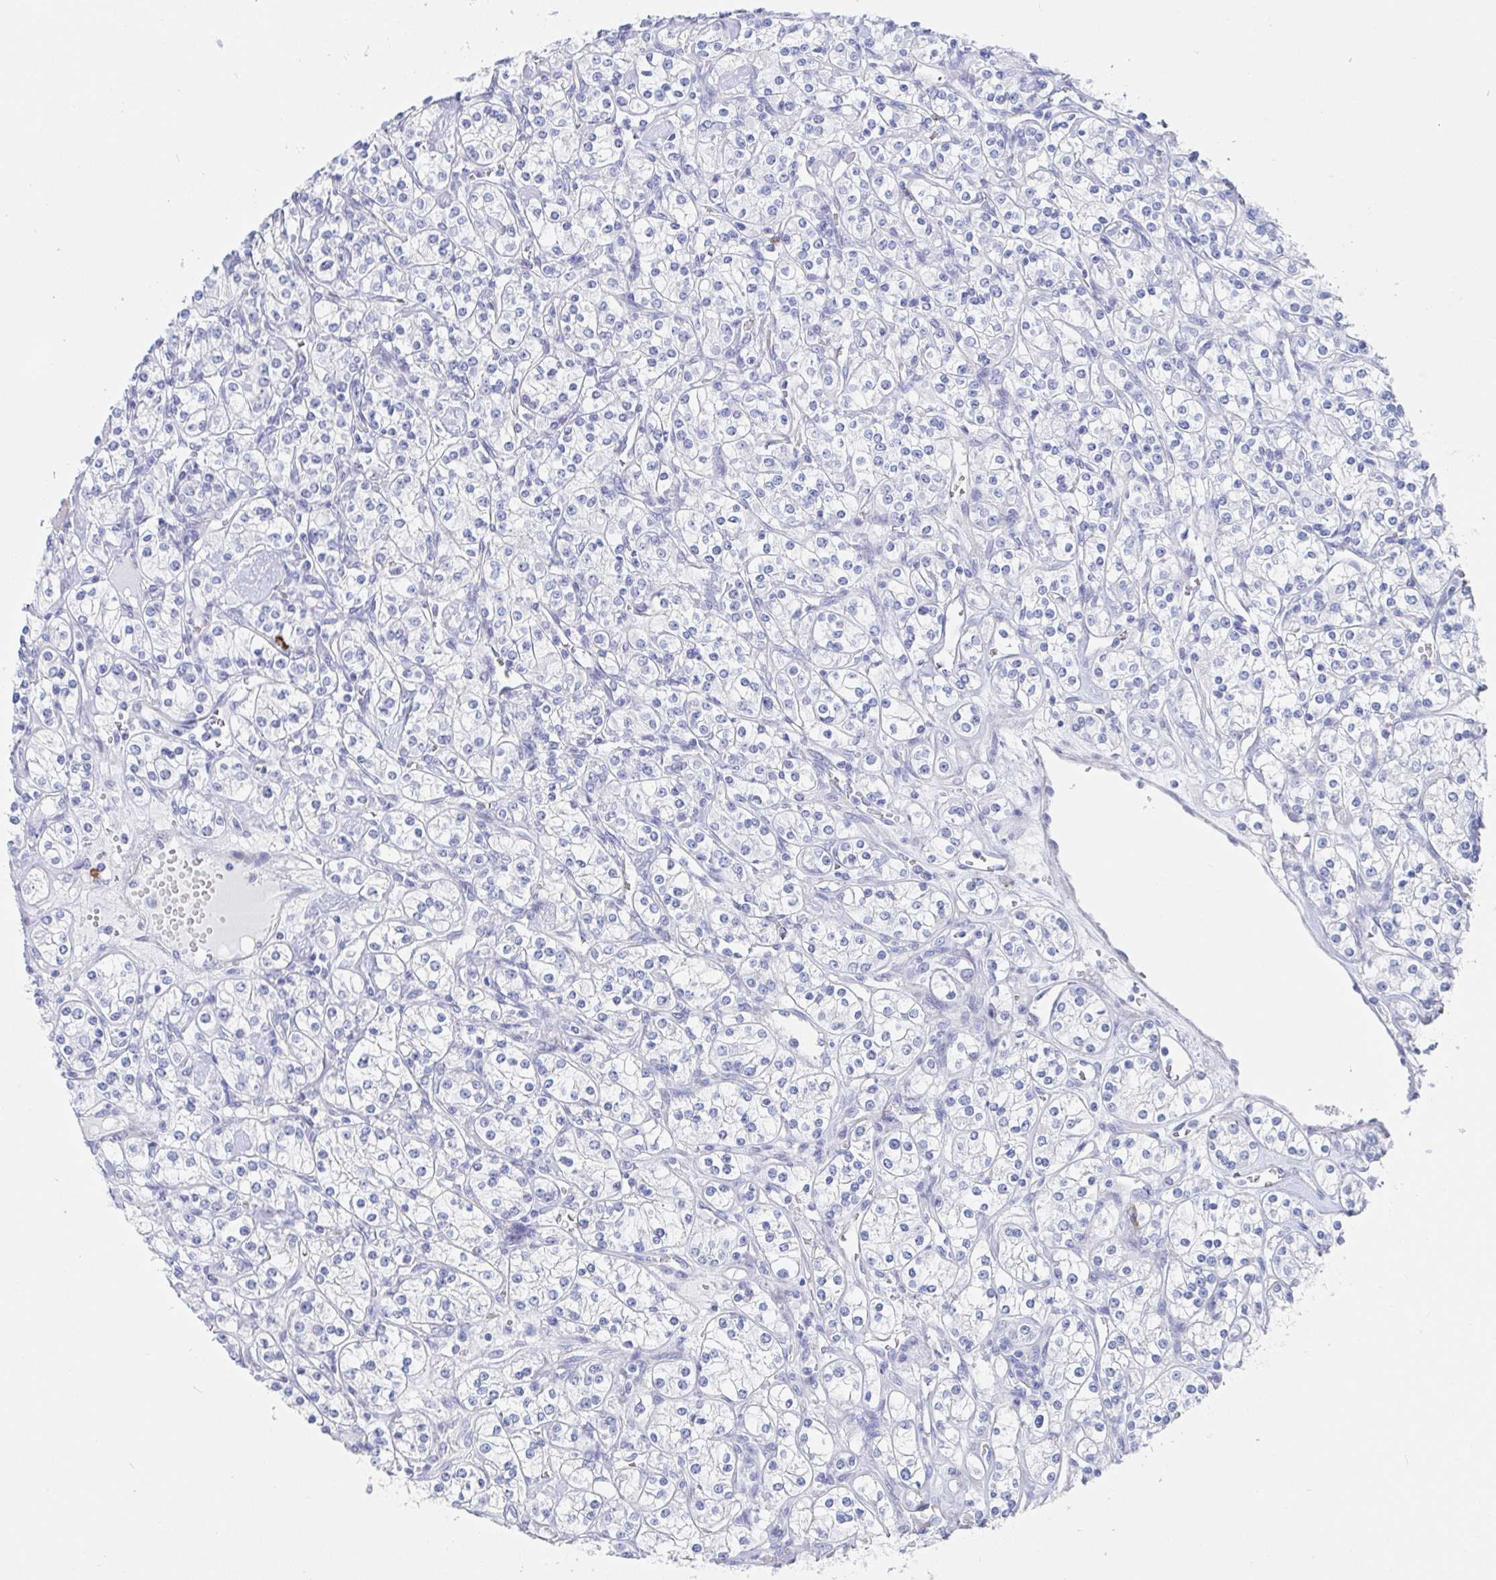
{"staining": {"intensity": "negative", "quantity": "none", "location": "none"}, "tissue": "renal cancer", "cell_type": "Tumor cells", "image_type": "cancer", "snomed": [{"axis": "morphology", "description": "Adenocarcinoma, NOS"}, {"axis": "topography", "description": "Kidney"}], "caption": "Immunohistochemical staining of human adenocarcinoma (renal) exhibits no significant staining in tumor cells. (DAB immunohistochemistry (IHC), high magnification).", "gene": "PACSIN1", "patient": {"sex": "male", "age": 77}}